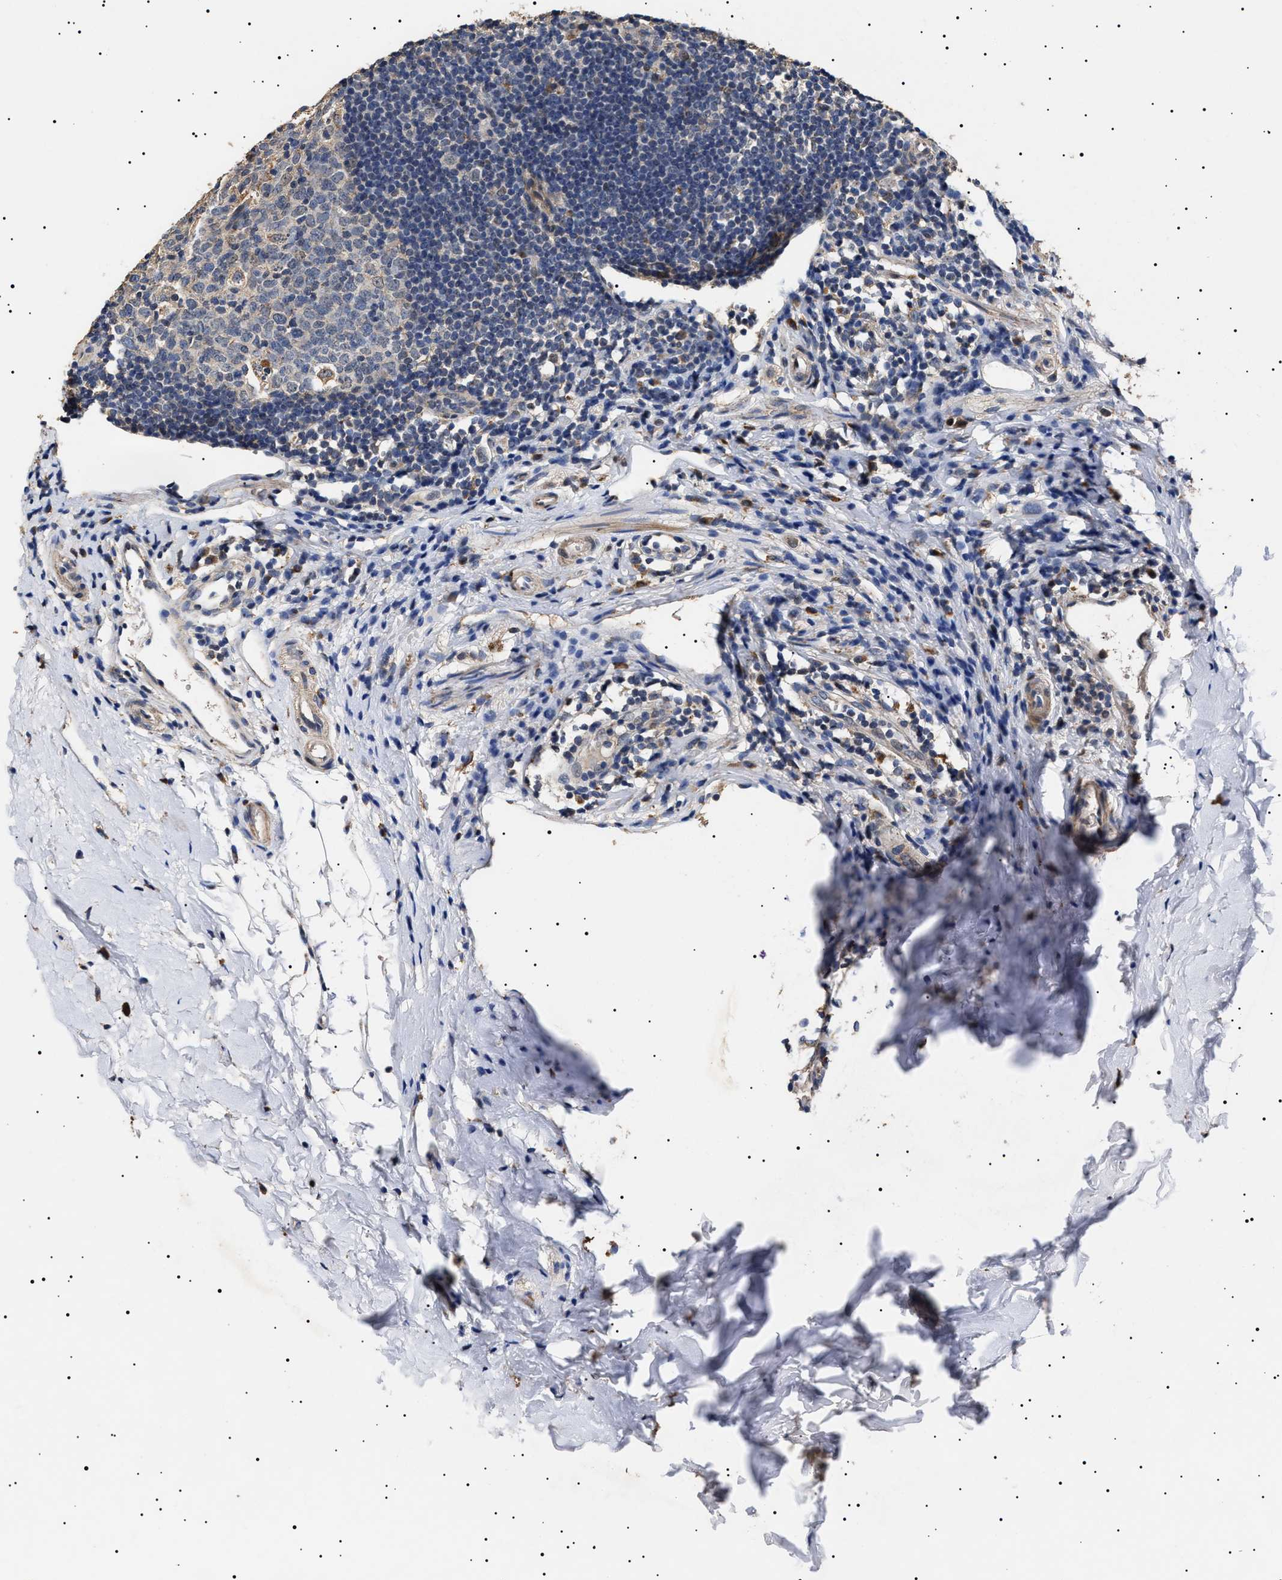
{"staining": {"intensity": "weak", "quantity": ">75%", "location": "cytoplasmic/membranous"}, "tissue": "appendix", "cell_type": "Glandular cells", "image_type": "normal", "snomed": [{"axis": "morphology", "description": "Normal tissue, NOS"}, {"axis": "topography", "description": "Appendix"}], "caption": "Immunohistochemistry (IHC) (DAB) staining of unremarkable human appendix shows weak cytoplasmic/membranous protein expression in approximately >75% of glandular cells. Immunohistochemistry (IHC) stains the protein in brown and the nuclei are stained blue.", "gene": "RAB34", "patient": {"sex": "female", "age": 20}}